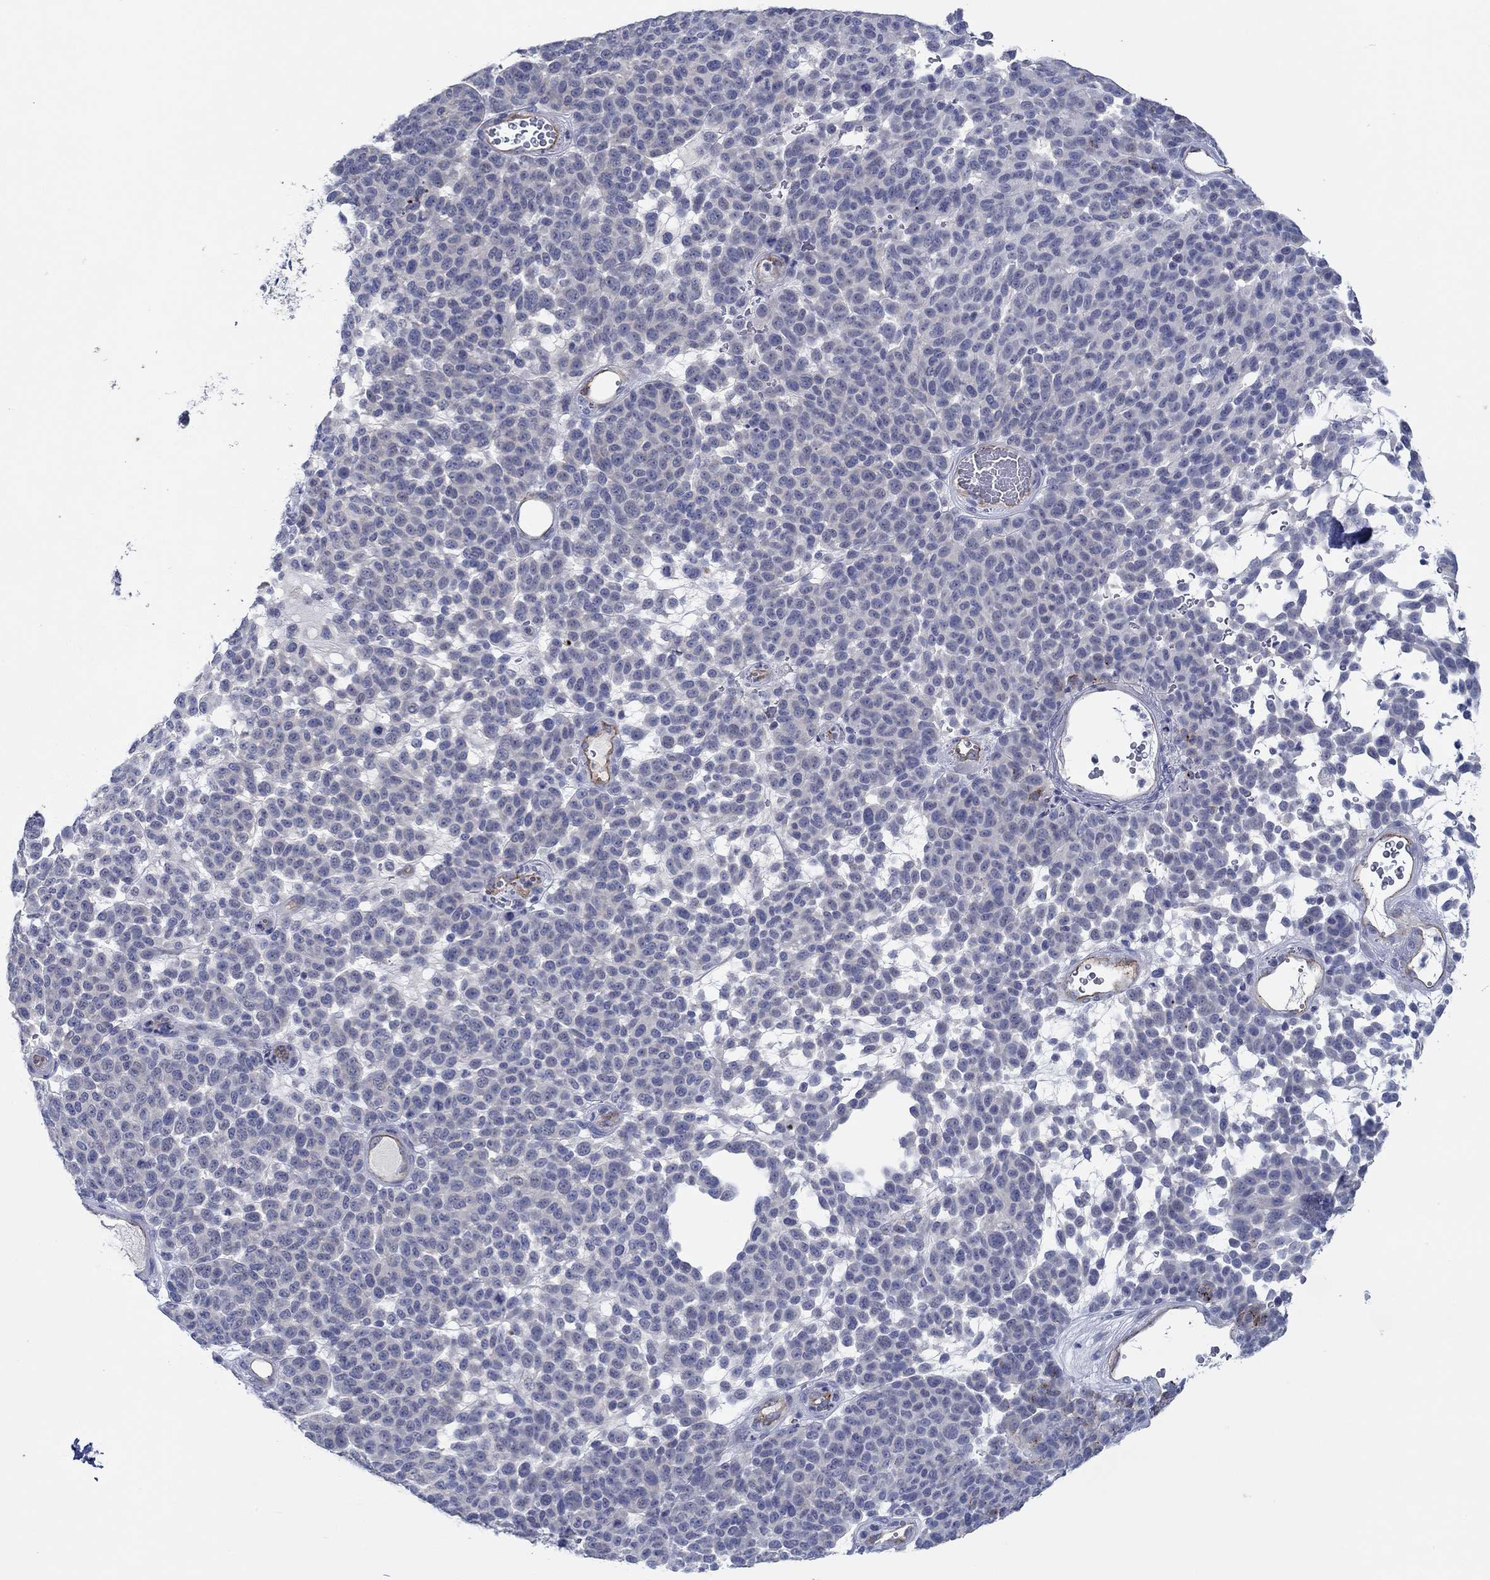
{"staining": {"intensity": "negative", "quantity": "none", "location": "none"}, "tissue": "melanoma", "cell_type": "Tumor cells", "image_type": "cancer", "snomed": [{"axis": "morphology", "description": "Malignant melanoma, NOS"}, {"axis": "topography", "description": "Skin"}], "caption": "Tumor cells are negative for brown protein staining in malignant melanoma. Brightfield microscopy of immunohistochemistry stained with DAB (brown) and hematoxylin (blue), captured at high magnification.", "gene": "GJA5", "patient": {"sex": "male", "age": 59}}